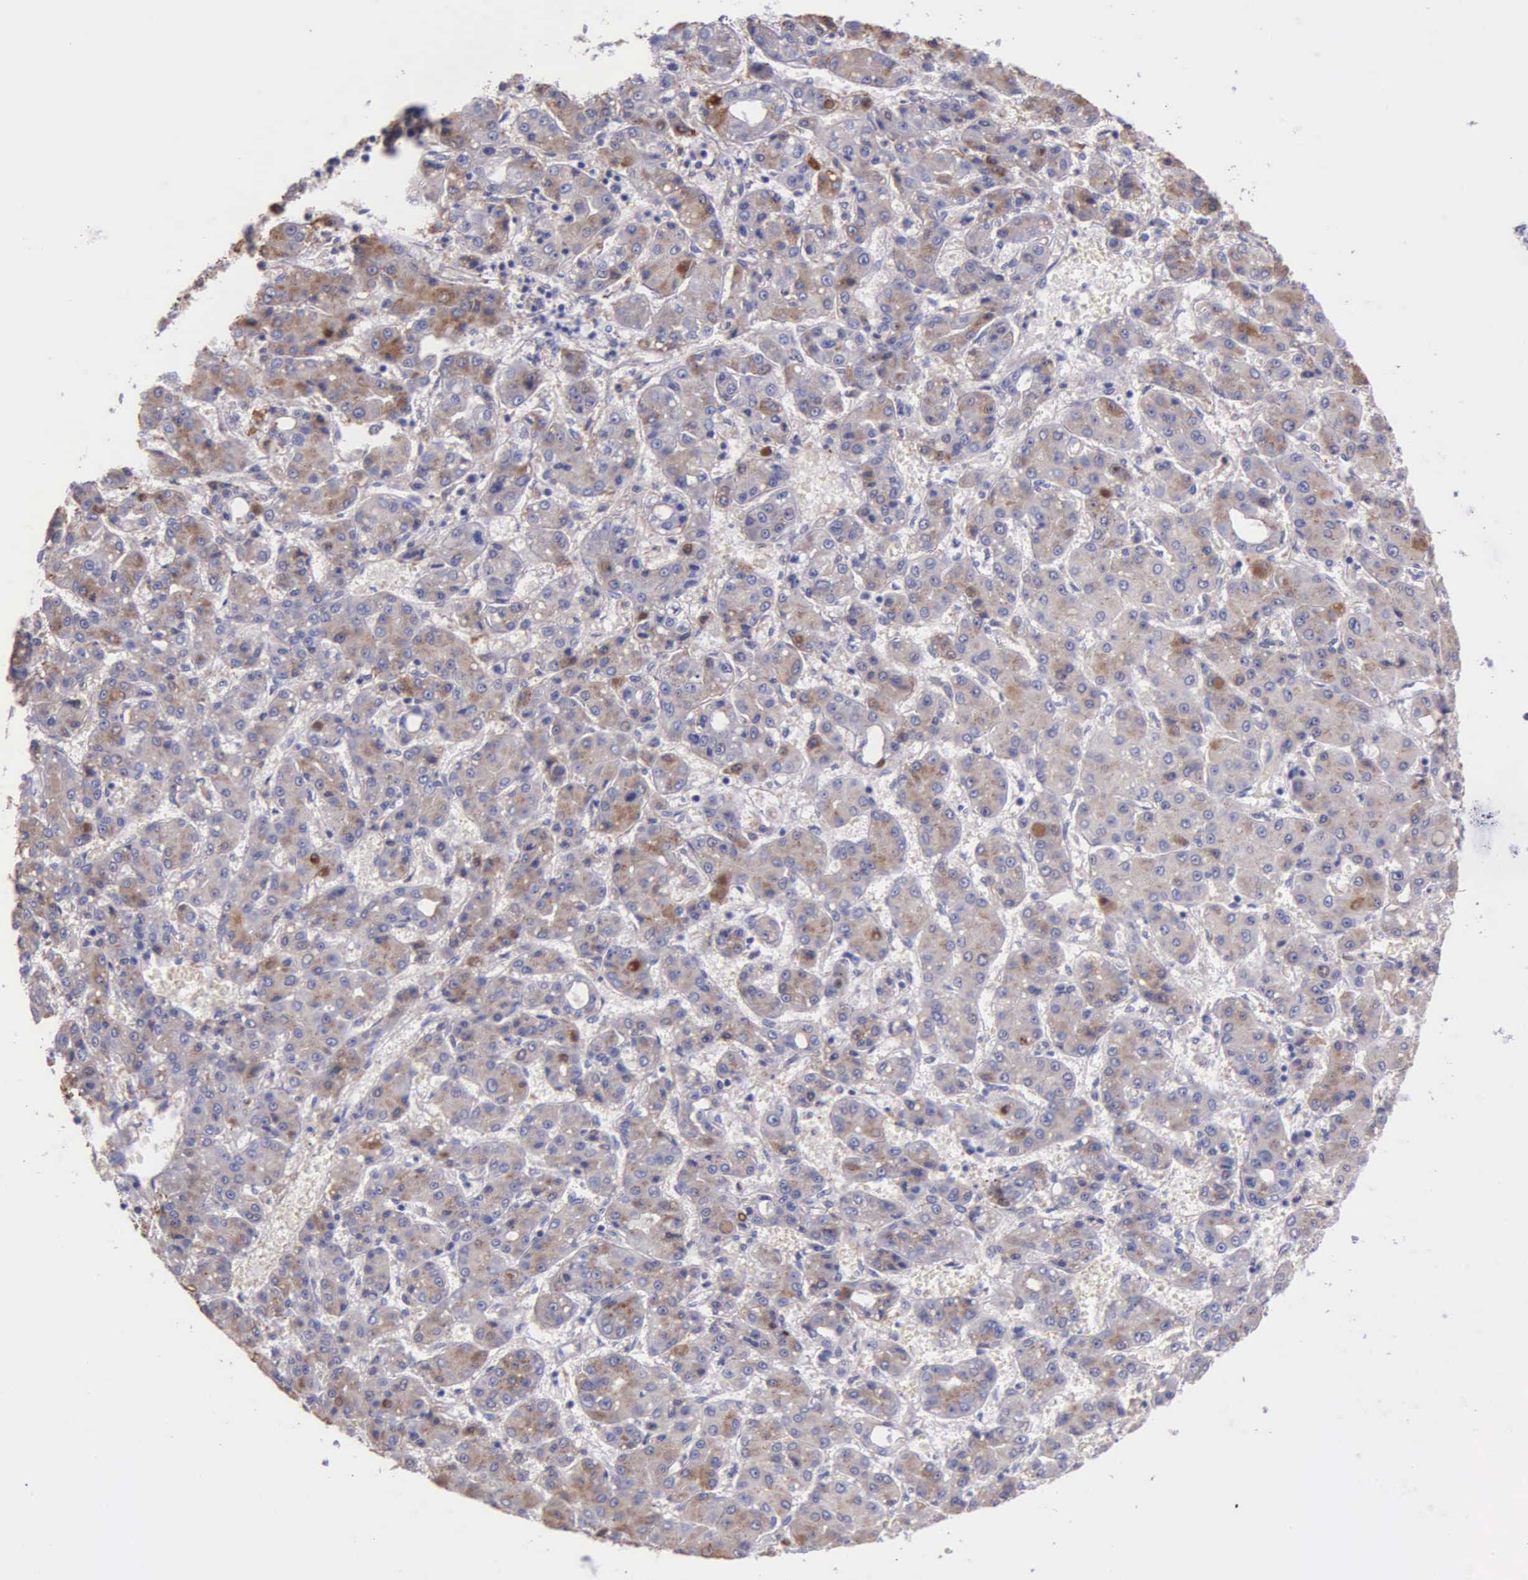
{"staining": {"intensity": "weak", "quantity": ">75%", "location": "cytoplasmic/membranous"}, "tissue": "liver cancer", "cell_type": "Tumor cells", "image_type": "cancer", "snomed": [{"axis": "morphology", "description": "Carcinoma, Hepatocellular, NOS"}, {"axis": "topography", "description": "Liver"}], "caption": "The micrograph exhibits staining of liver hepatocellular carcinoma, revealing weak cytoplasmic/membranous protein staining (brown color) within tumor cells. (DAB = brown stain, brightfield microscopy at high magnification).", "gene": "ZC3H12B", "patient": {"sex": "male", "age": 69}}